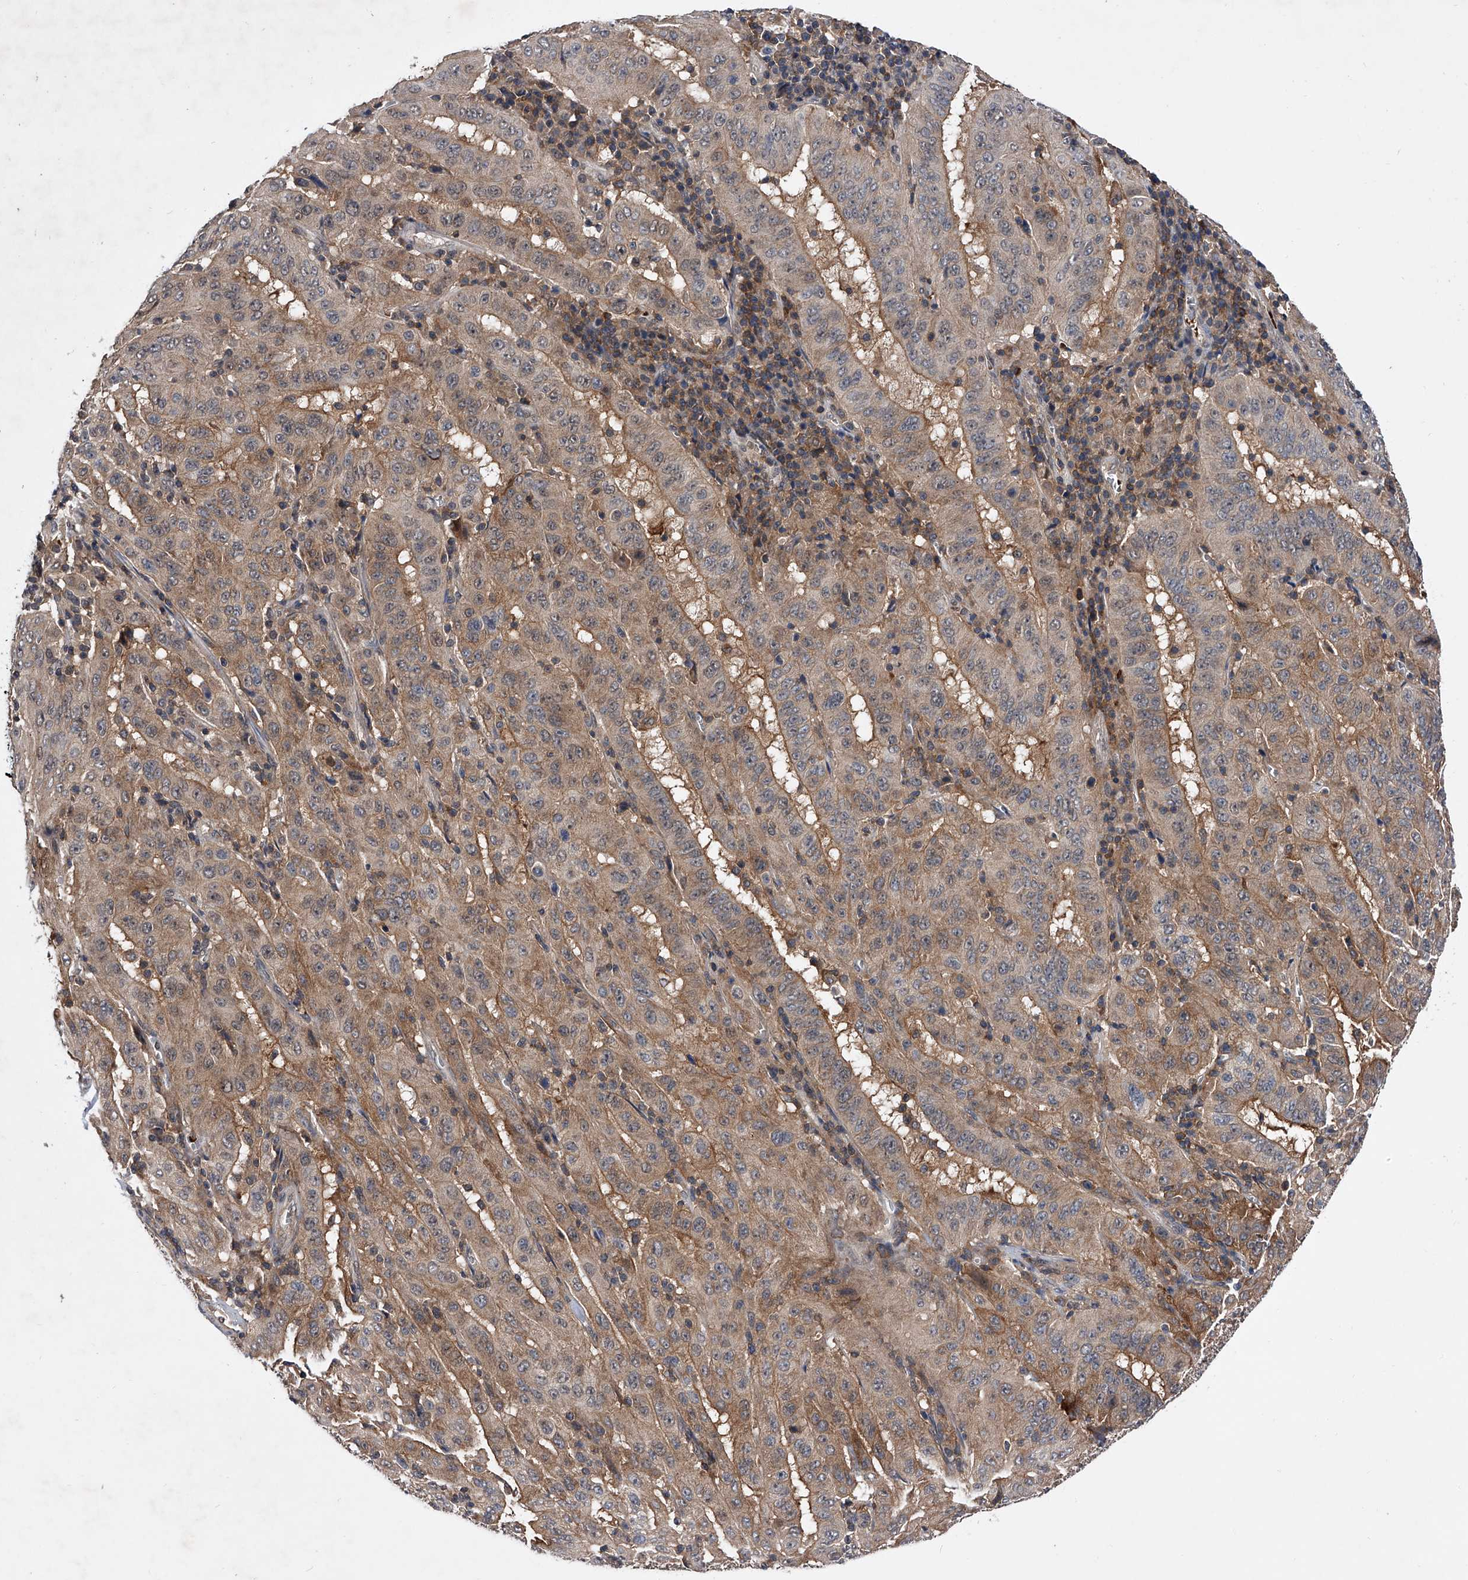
{"staining": {"intensity": "weak", "quantity": ">75%", "location": "cytoplasmic/membranous"}, "tissue": "pancreatic cancer", "cell_type": "Tumor cells", "image_type": "cancer", "snomed": [{"axis": "morphology", "description": "Adenocarcinoma, NOS"}, {"axis": "topography", "description": "Pancreas"}], "caption": "This is a photomicrograph of IHC staining of pancreatic adenocarcinoma, which shows weak staining in the cytoplasmic/membranous of tumor cells.", "gene": "ZNF30", "patient": {"sex": "male", "age": 63}}